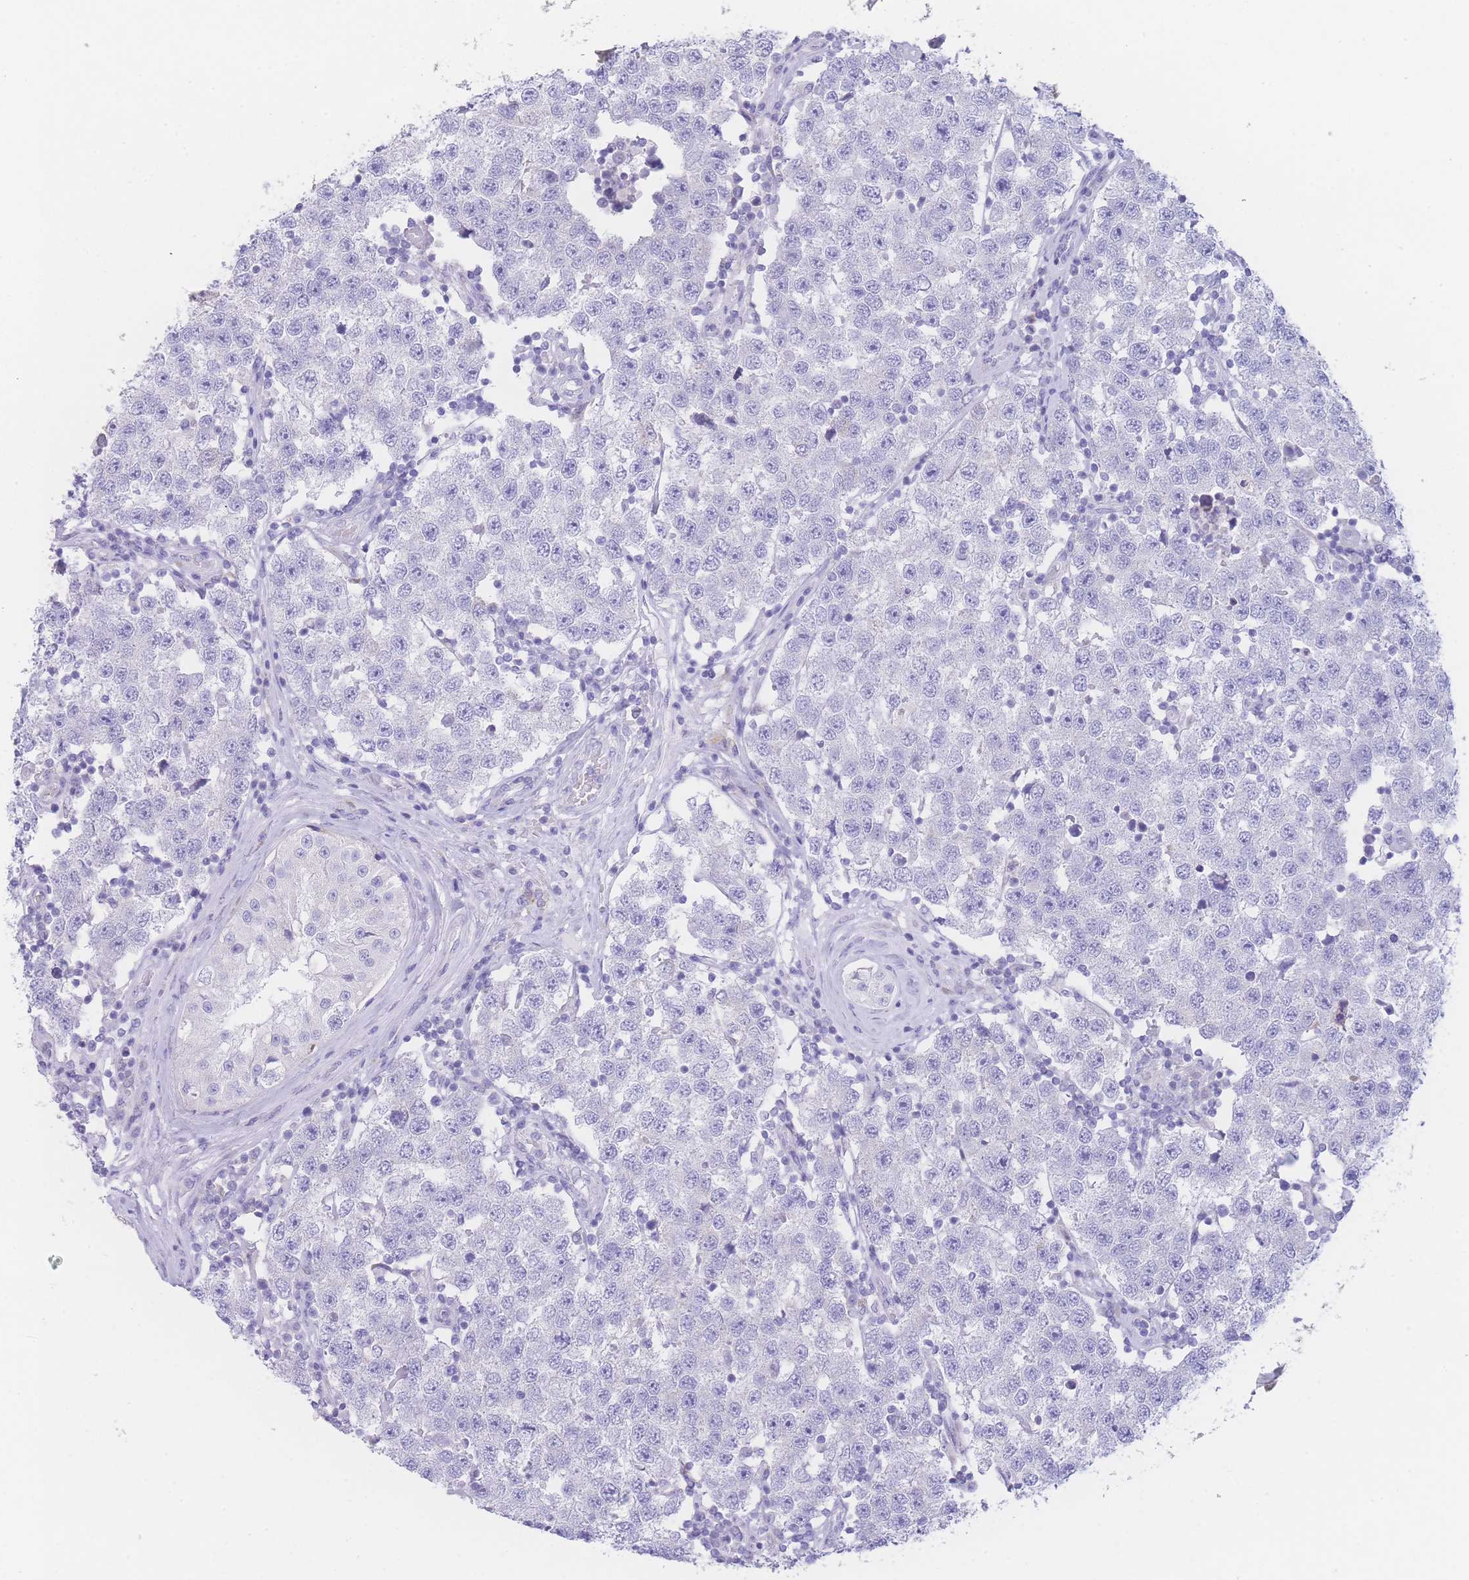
{"staining": {"intensity": "negative", "quantity": "none", "location": "none"}, "tissue": "testis cancer", "cell_type": "Tumor cells", "image_type": "cancer", "snomed": [{"axis": "morphology", "description": "Seminoma, NOS"}, {"axis": "topography", "description": "Testis"}], "caption": "Immunohistochemical staining of seminoma (testis) reveals no significant expression in tumor cells.", "gene": "NBEAL1", "patient": {"sex": "male", "age": 34}}